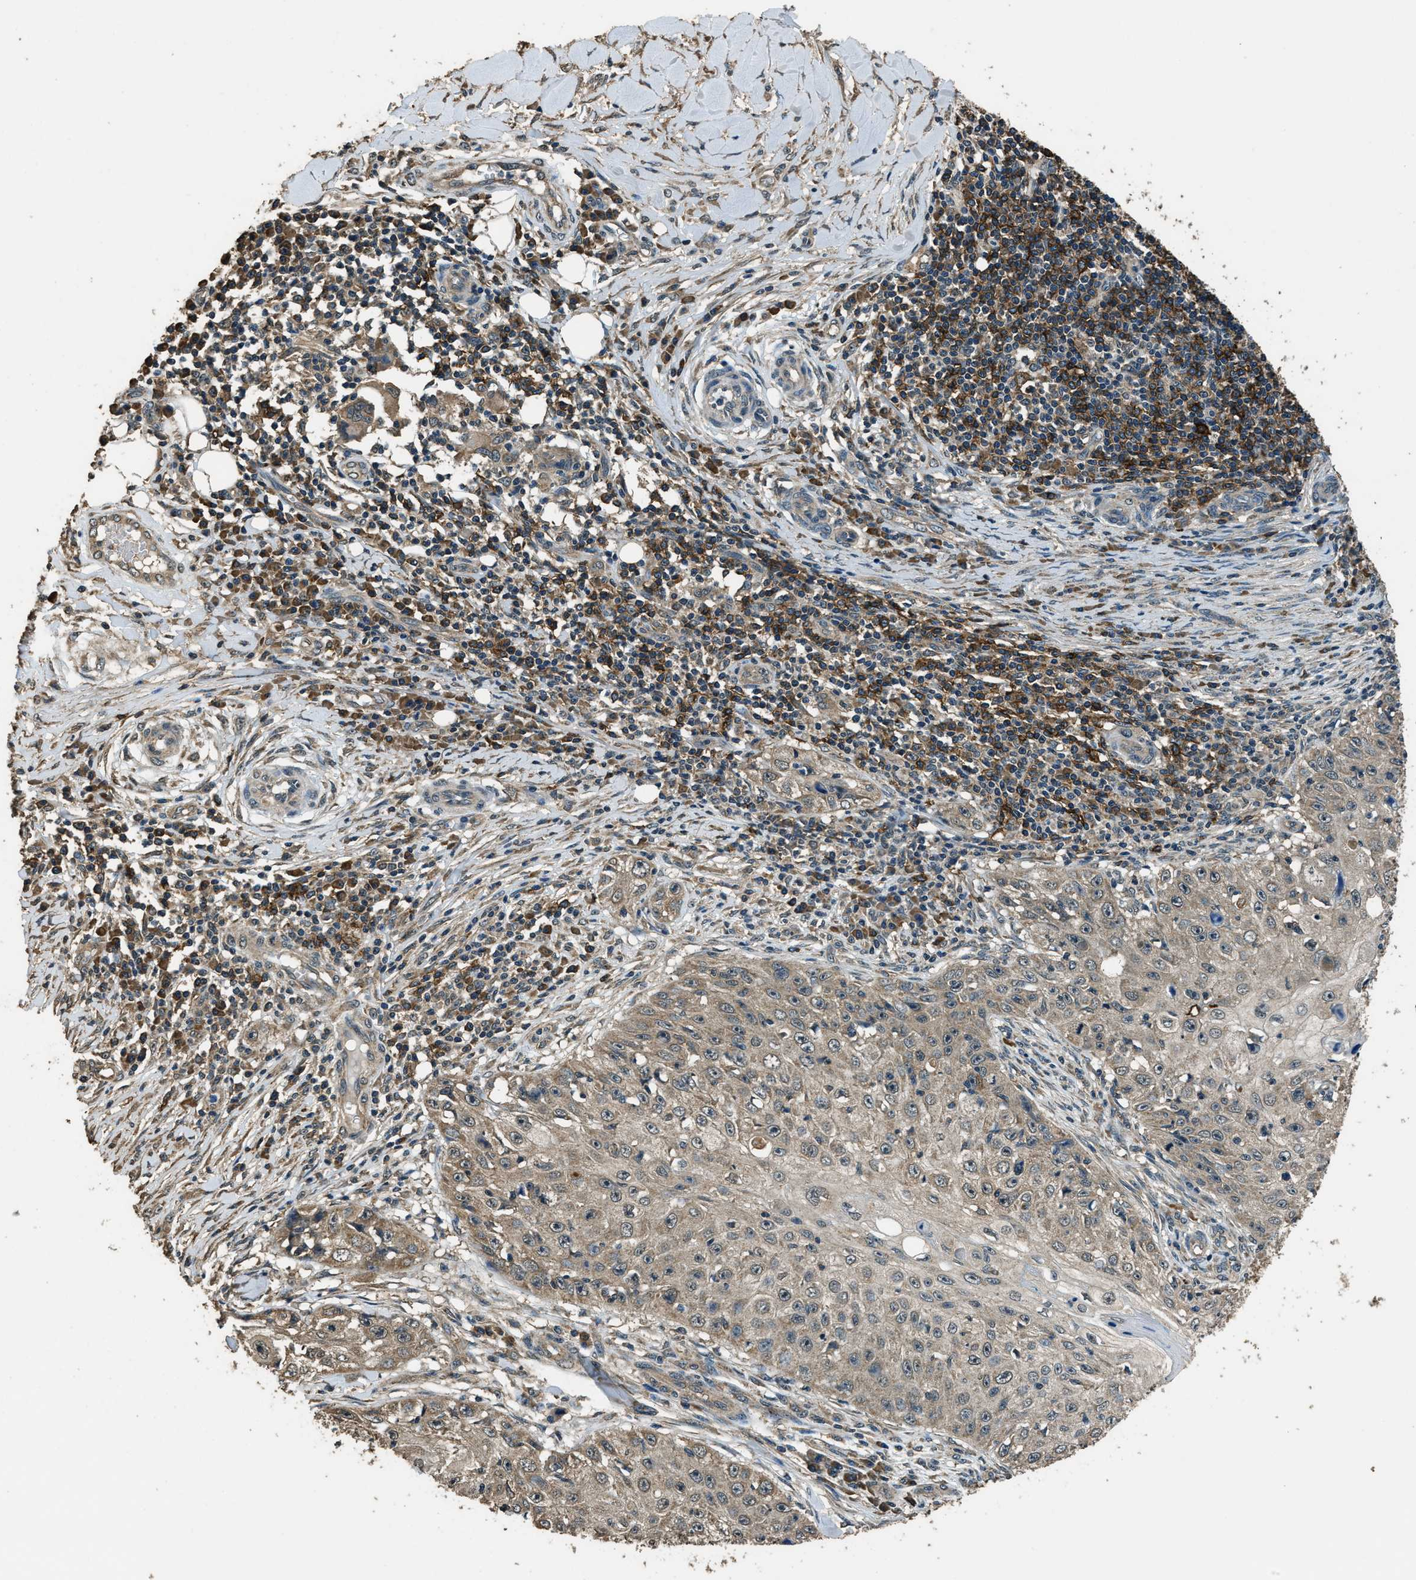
{"staining": {"intensity": "weak", "quantity": ">75%", "location": "cytoplasmic/membranous"}, "tissue": "skin cancer", "cell_type": "Tumor cells", "image_type": "cancer", "snomed": [{"axis": "morphology", "description": "Squamous cell carcinoma, NOS"}, {"axis": "topography", "description": "Skin"}], "caption": "Squamous cell carcinoma (skin) stained with DAB immunohistochemistry demonstrates low levels of weak cytoplasmic/membranous staining in about >75% of tumor cells. (brown staining indicates protein expression, while blue staining denotes nuclei).", "gene": "SALL3", "patient": {"sex": "male", "age": 86}}